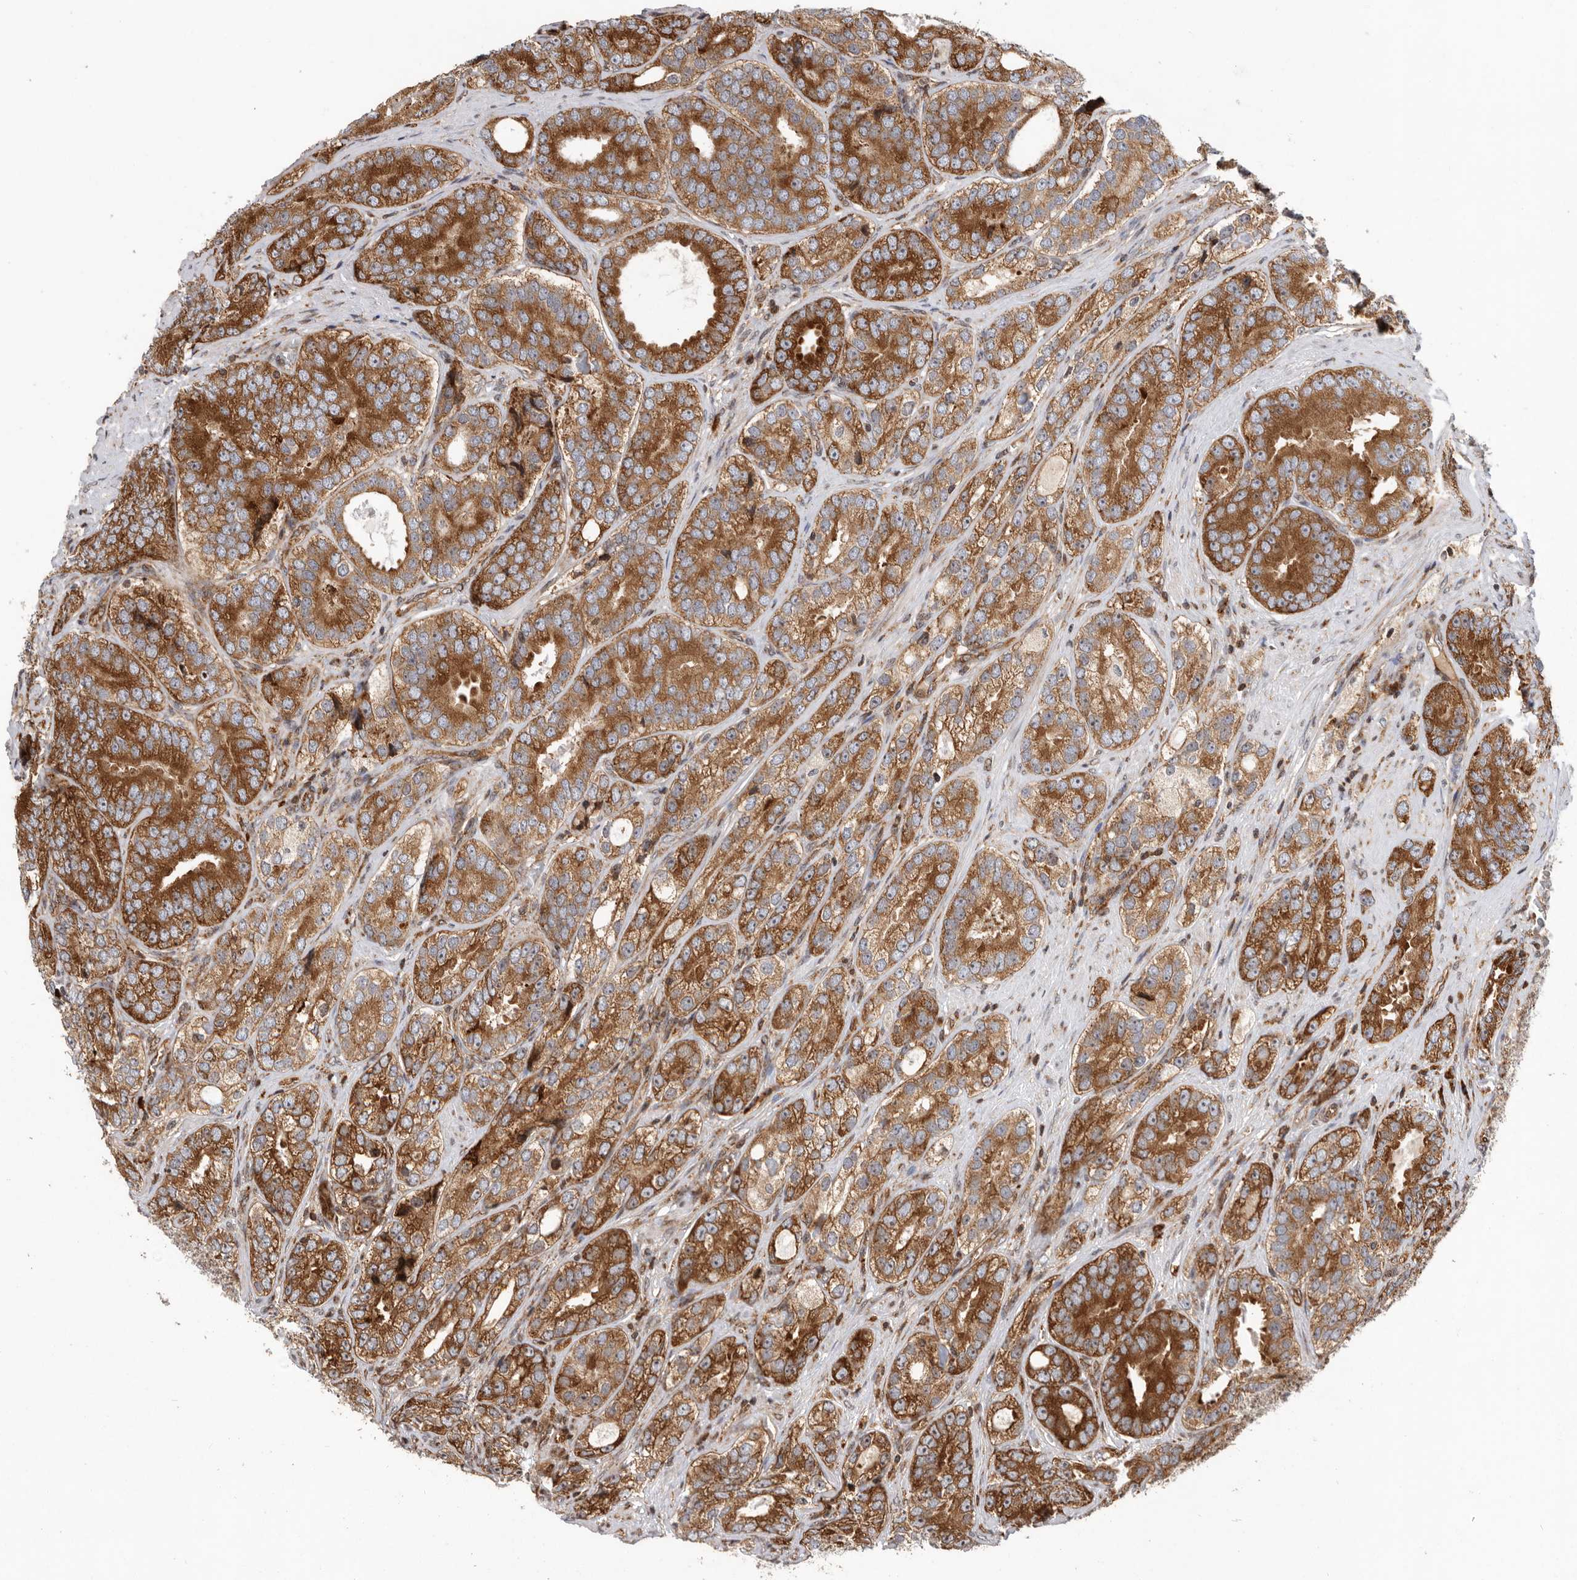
{"staining": {"intensity": "strong", "quantity": ">75%", "location": "cytoplasmic/membranous"}, "tissue": "prostate cancer", "cell_type": "Tumor cells", "image_type": "cancer", "snomed": [{"axis": "morphology", "description": "Adenocarcinoma, High grade"}, {"axis": "topography", "description": "Prostate"}], "caption": "This is a histology image of IHC staining of prostate high-grade adenocarcinoma, which shows strong expression in the cytoplasmic/membranous of tumor cells.", "gene": "FZD3", "patient": {"sex": "male", "age": 56}}